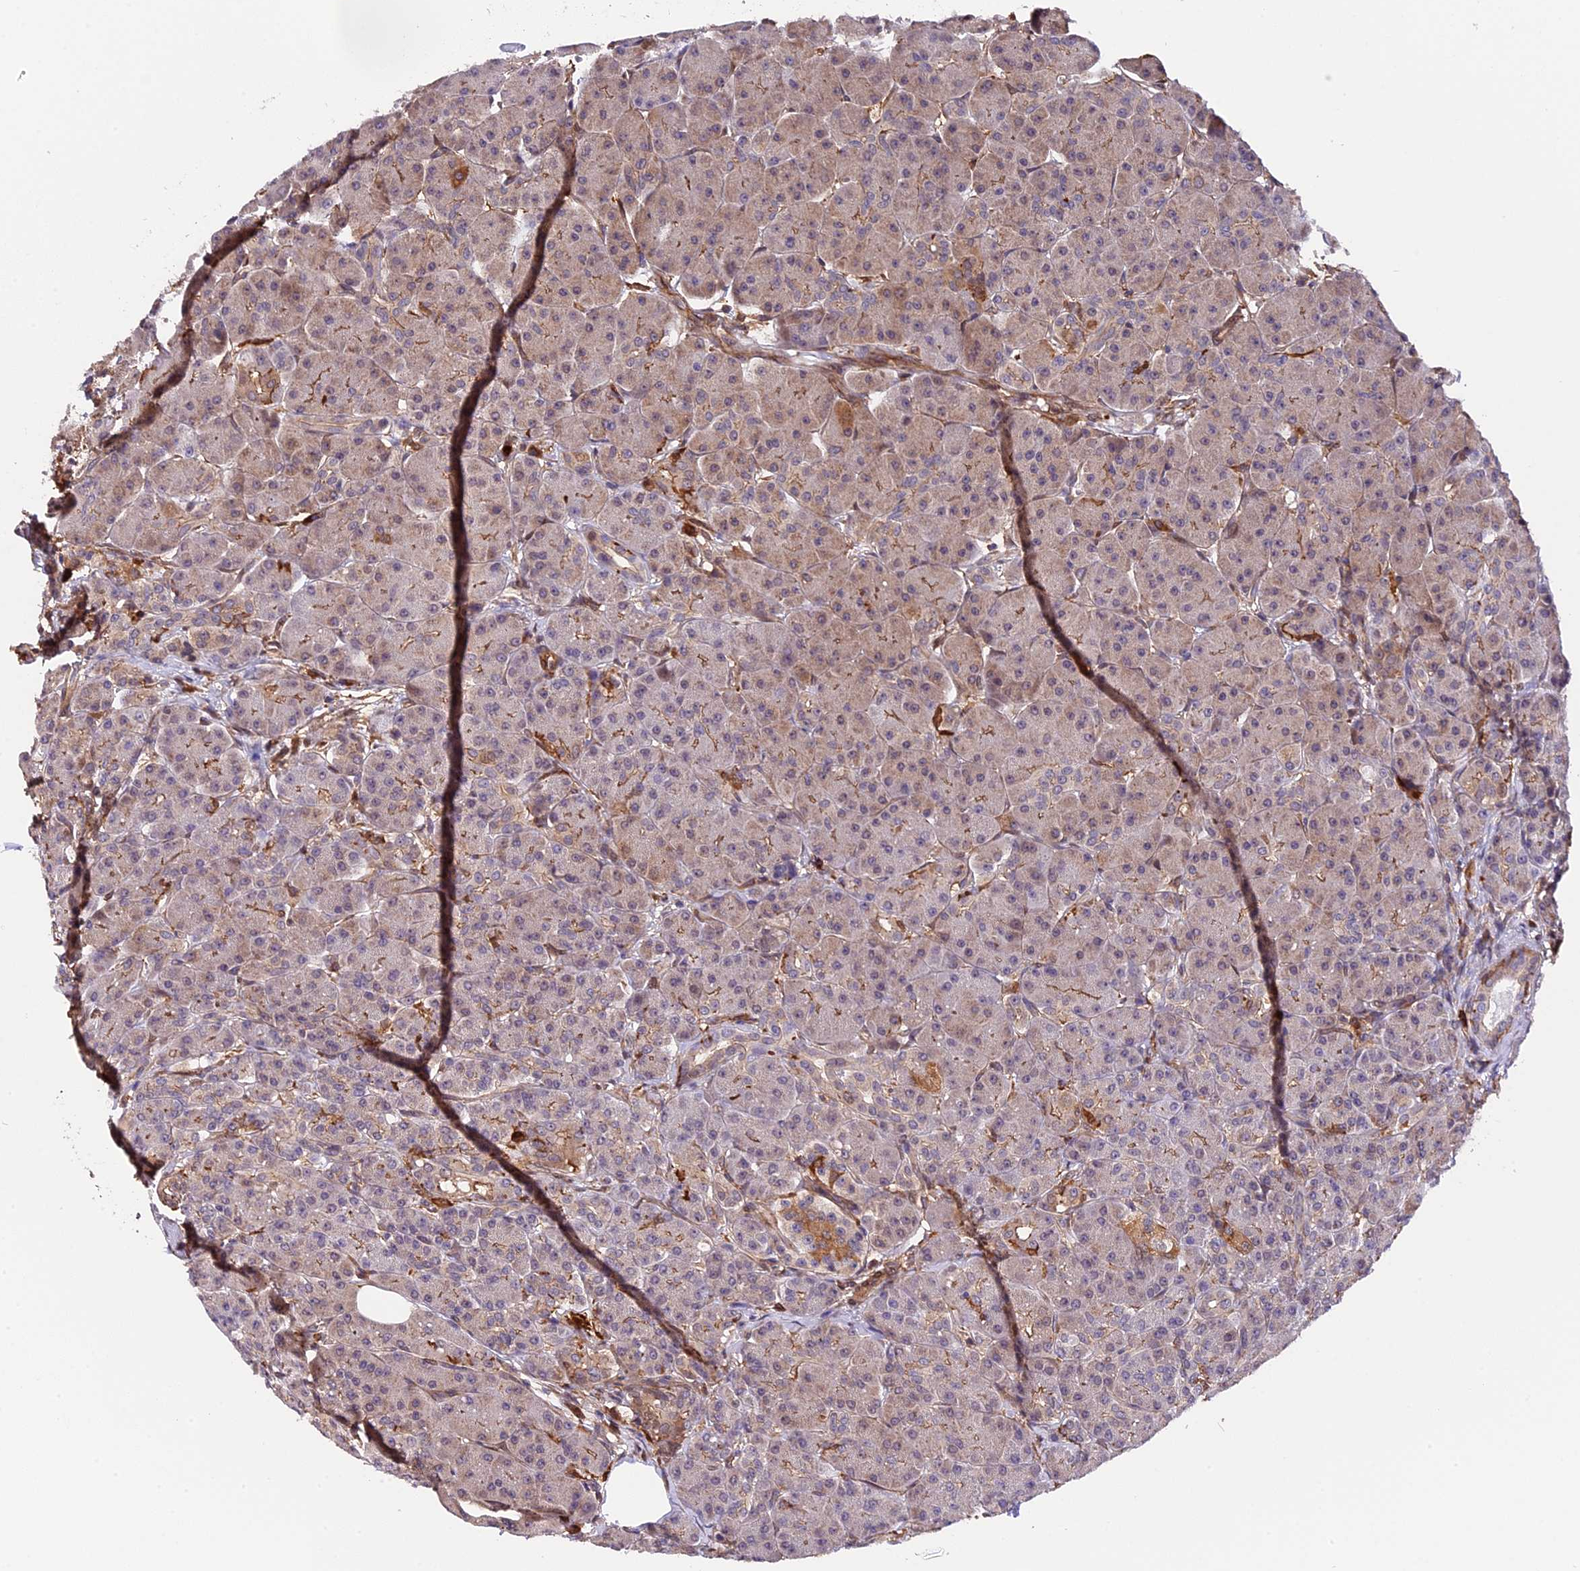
{"staining": {"intensity": "strong", "quantity": "25%-75%", "location": "cytoplasmic/membranous"}, "tissue": "pancreas", "cell_type": "Exocrine glandular cells", "image_type": "normal", "snomed": [{"axis": "morphology", "description": "Normal tissue, NOS"}, {"axis": "topography", "description": "Pancreas"}], "caption": "This histopathology image shows immunohistochemistry staining of normal human pancreas, with high strong cytoplasmic/membranous positivity in about 25%-75% of exocrine glandular cells.", "gene": "HERPUD1", "patient": {"sex": "male", "age": 63}}